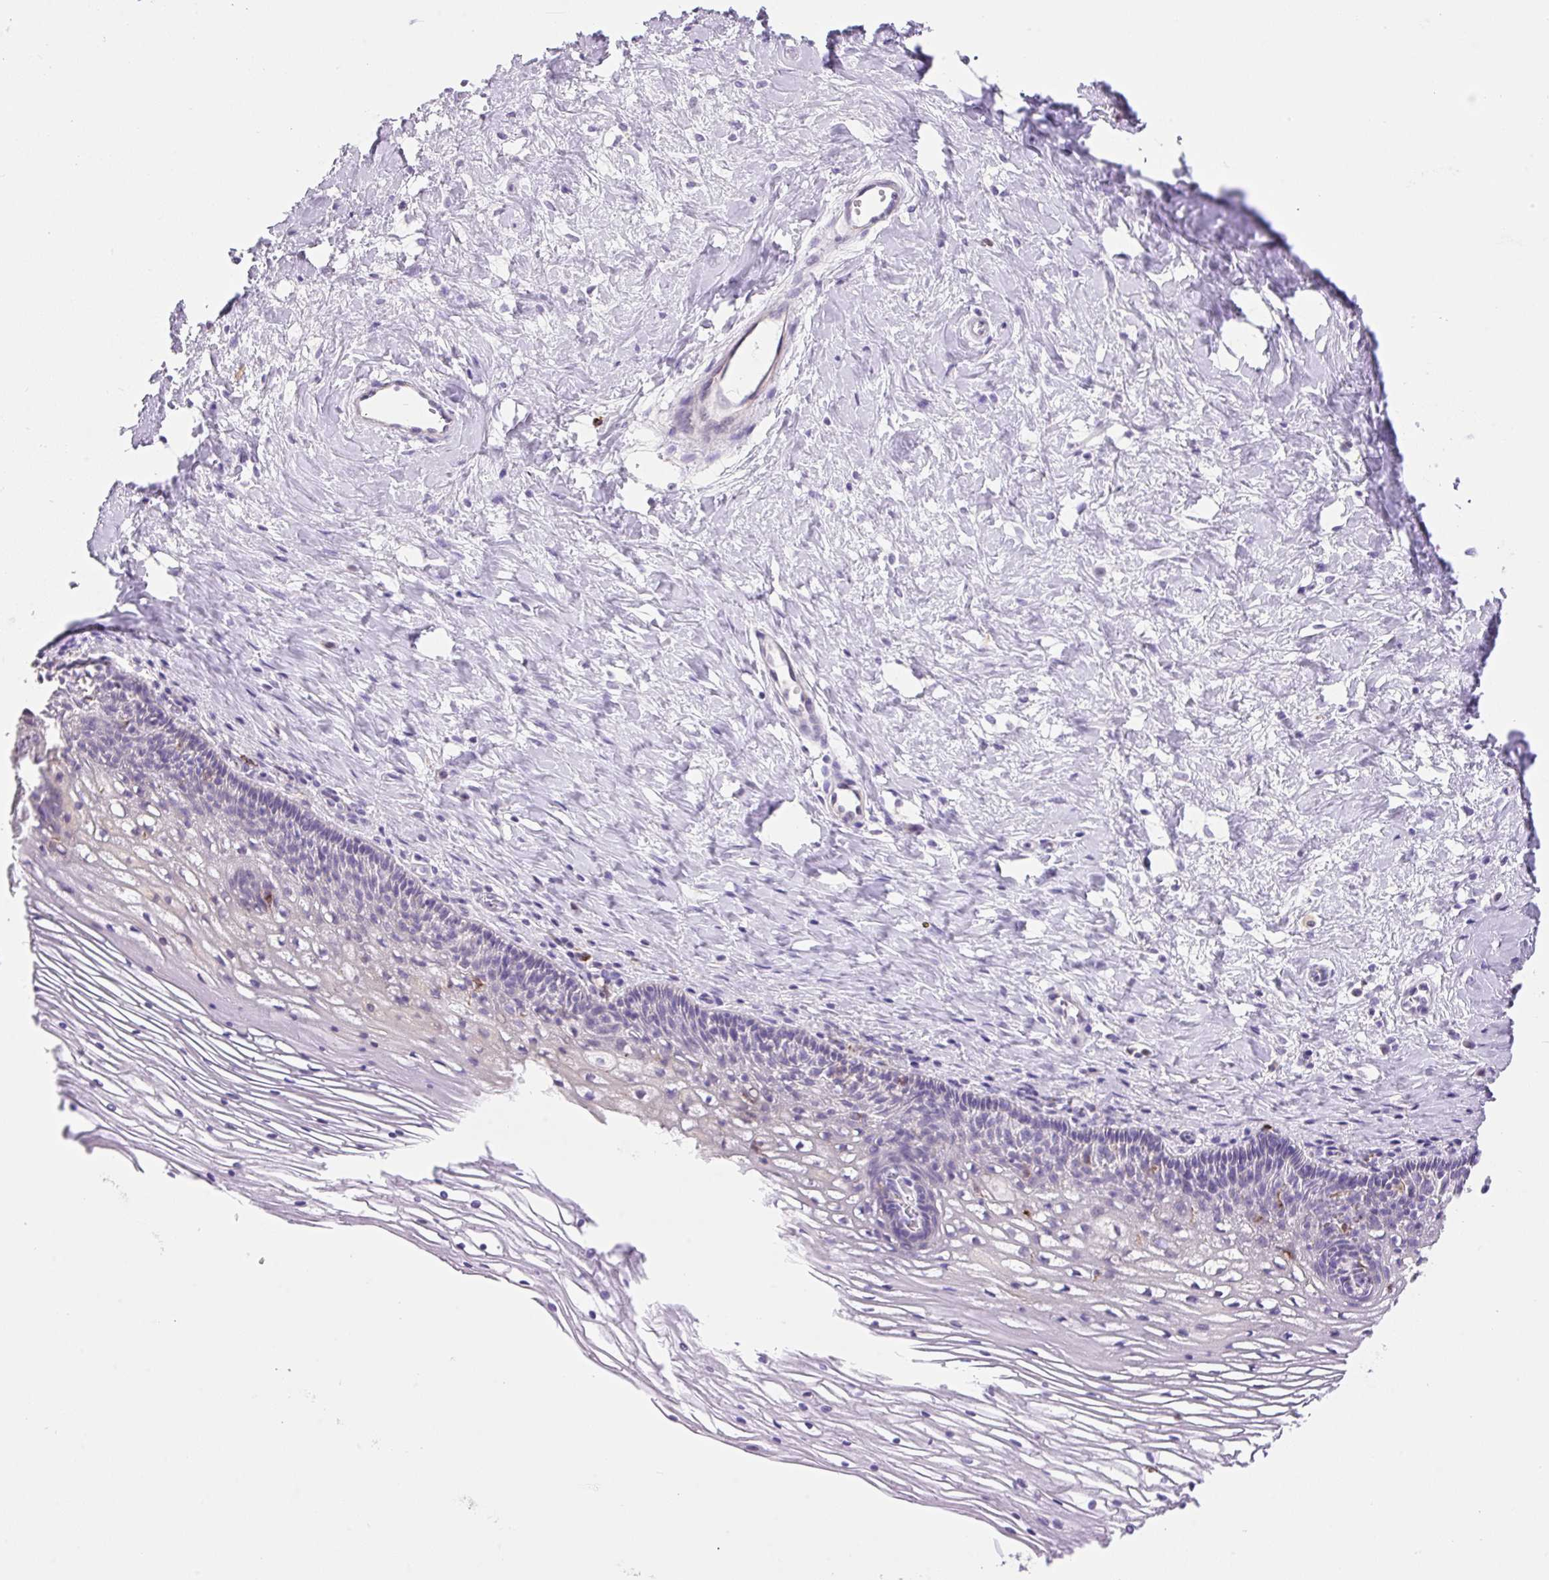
{"staining": {"intensity": "negative", "quantity": "none", "location": "none"}, "tissue": "cervix", "cell_type": "Glandular cells", "image_type": "normal", "snomed": [{"axis": "morphology", "description": "Normal tissue, NOS"}, {"axis": "topography", "description": "Cervix"}], "caption": "This is an immunohistochemistry (IHC) histopathology image of unremarkable human cervix. There is no positivity in glandular cells.", "gene": "TDRD15", "patient": {"sex": "female", "age": 36}}